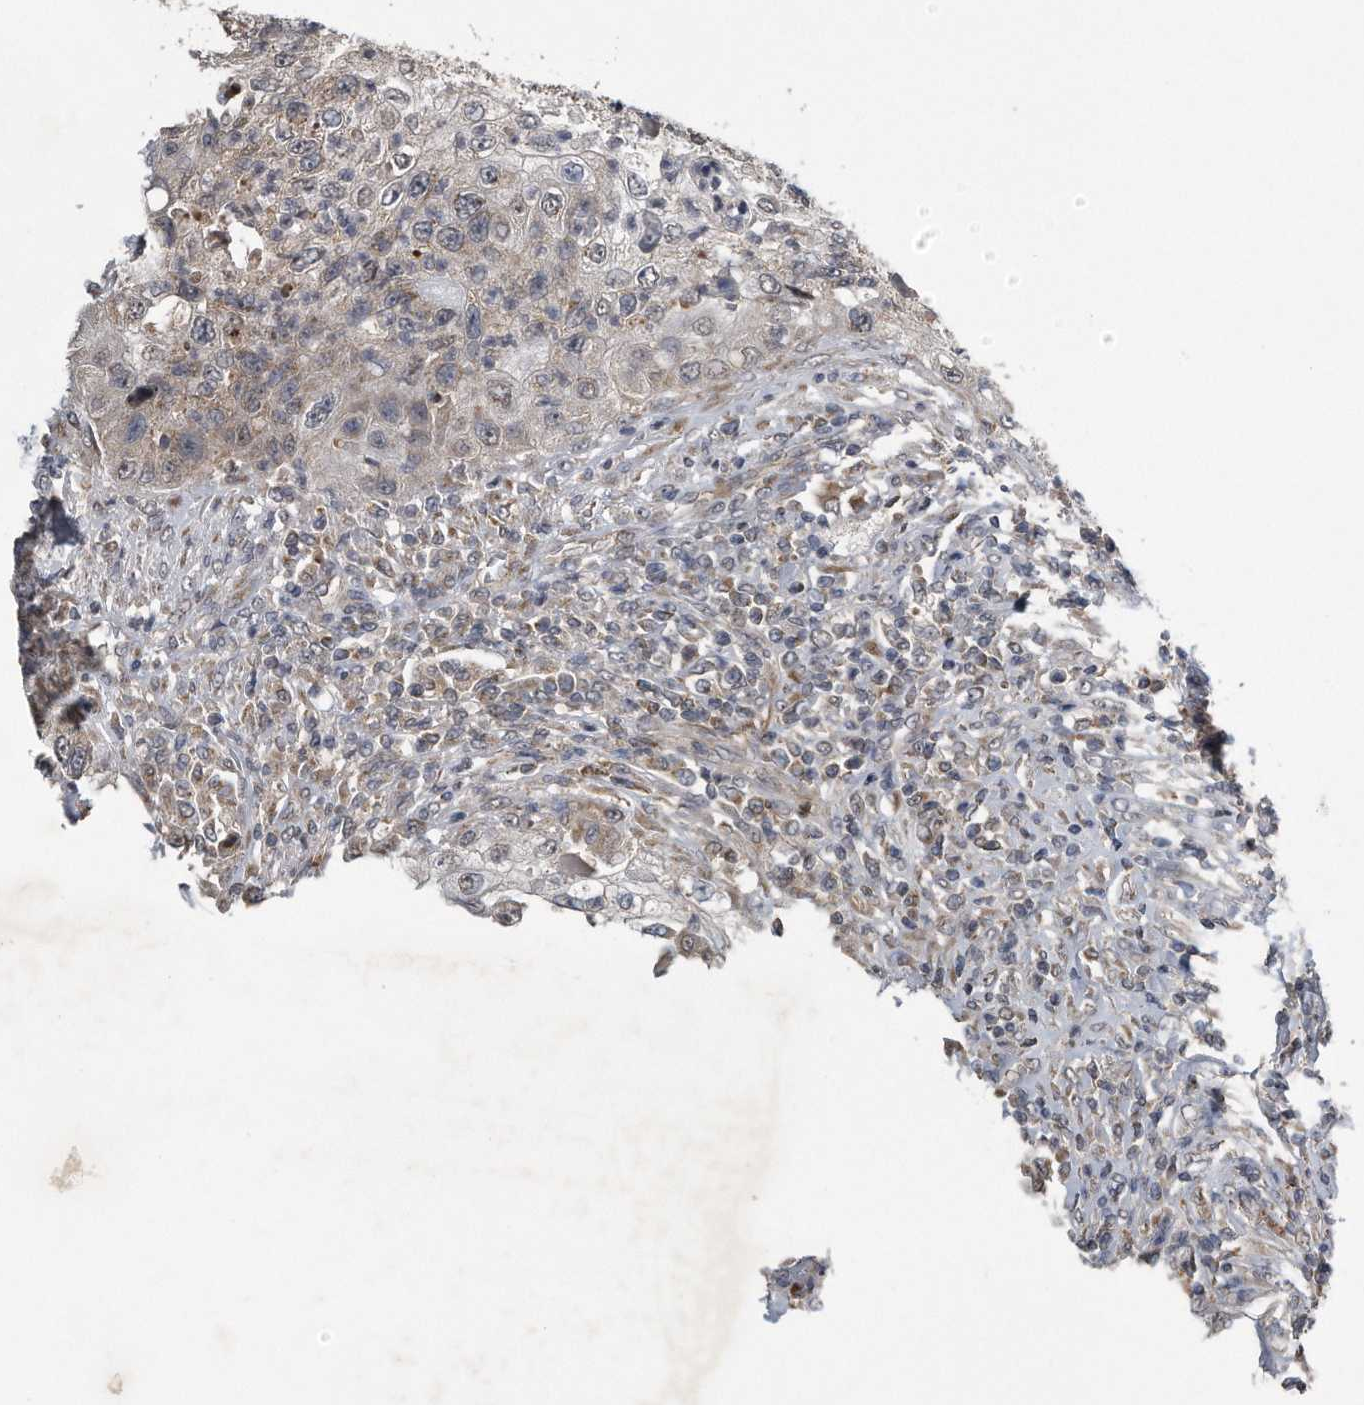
{"staining": {"intensity": "weak", "quantity": "25%-75%", "location": "cytoplasmic/membranous"}, "tissue": "urothelial cancer", "cell_type": "Tumor cells", "image_type": "cancer", "snomed": [{"axis": "morphology", "description": "Urothelial carcinoma, High grade"}, {"axis": "topography", "description": "Urinary bladder"}], "caption": "Immunohistochemistry (IHC) (DAB) staining of human urothelial cancer shows weak cytoplasmic/membranous protein positivity in about 25%-75% of tumor cells. (IHC, brightfield microscopy, high magnification).", "gene": "LYRM4", "patient": {"sex": "female", "age": 60}}